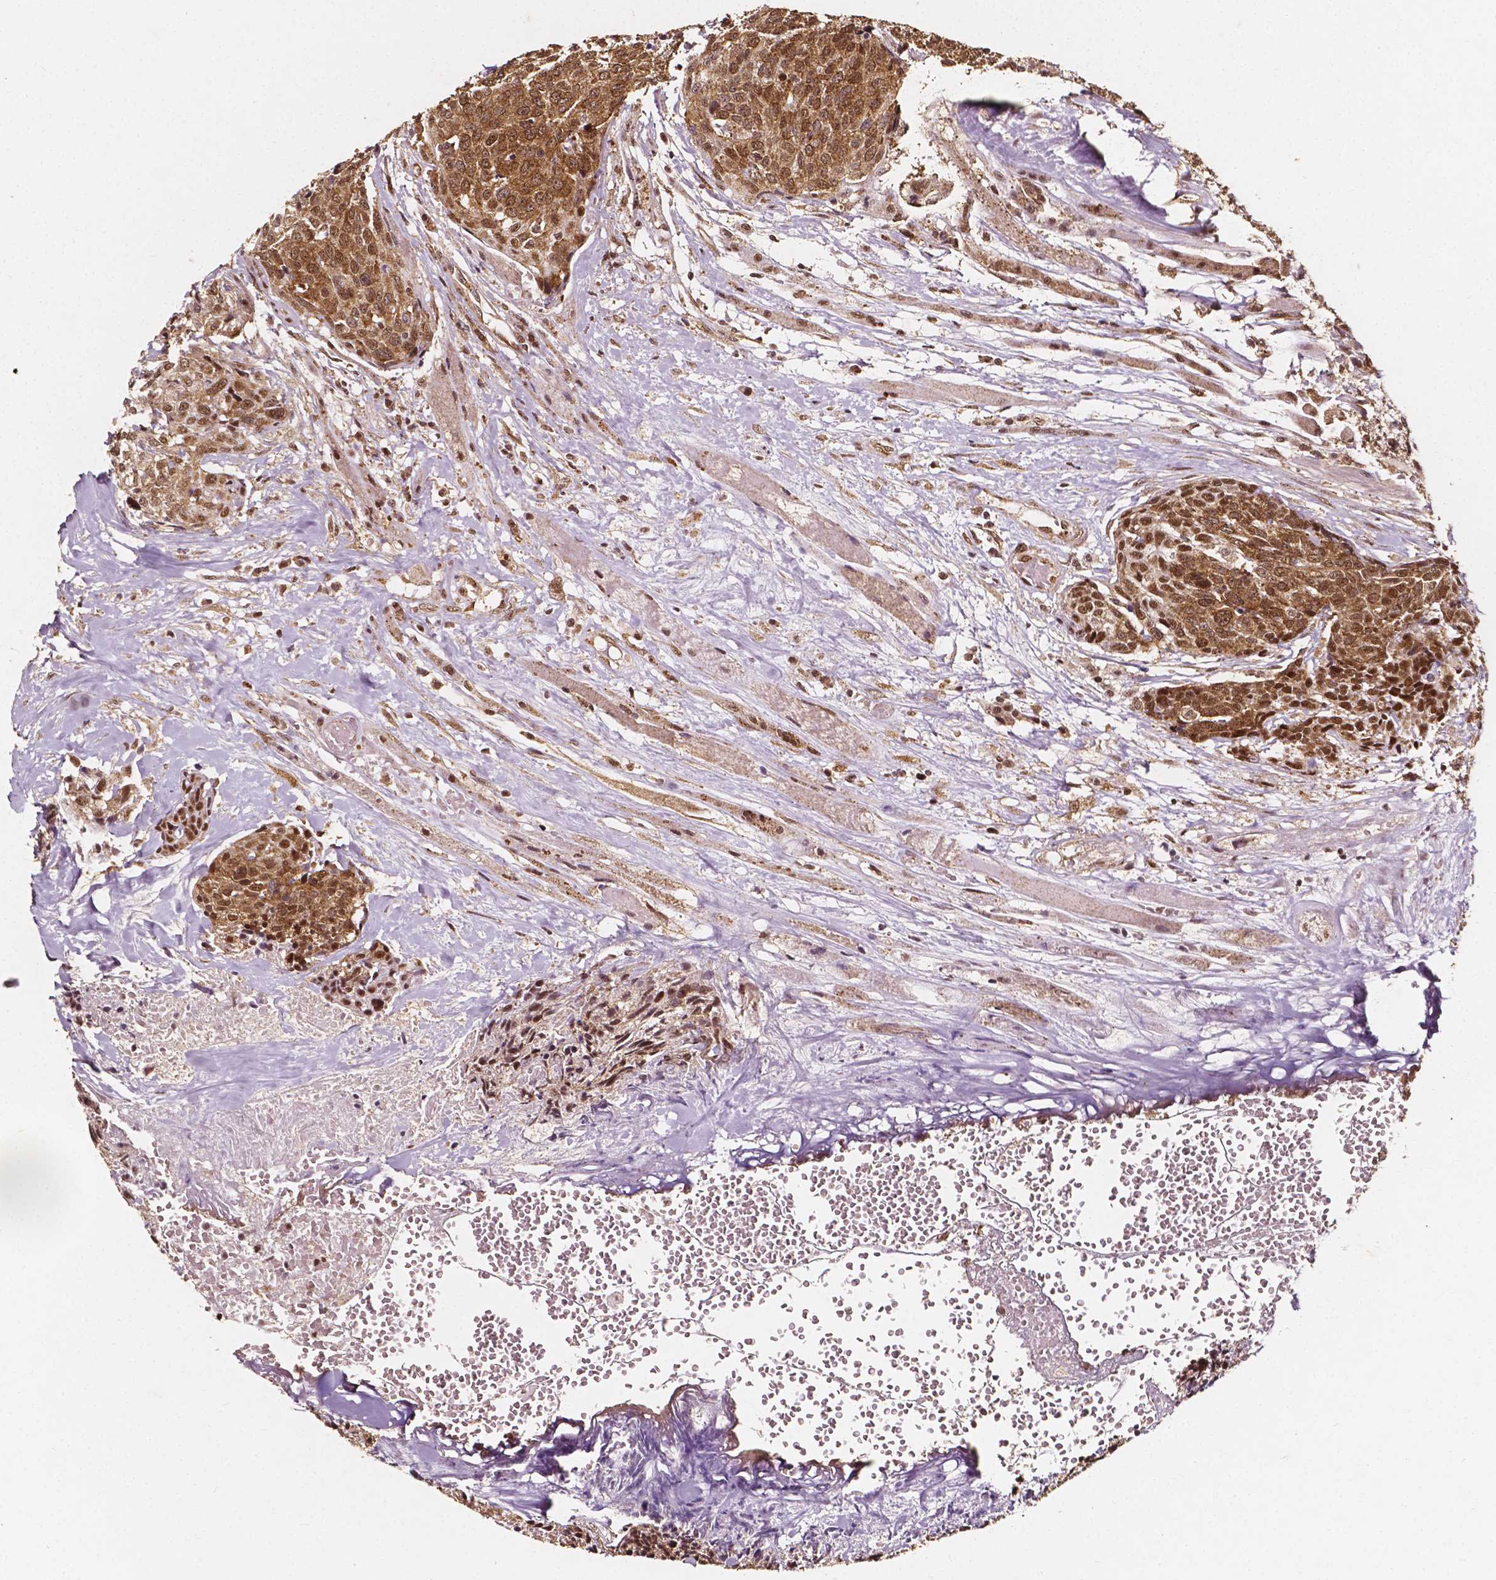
{"staining": {"intensity": "moderate", "quantity": ">75%", "location": "cytoplasmic/membranous,nuclear"}, "tissue": "head and neck cancer", "cell_type": "Tumor cells", "image_type": "cancer", "snomed": [{"axis": "morphology", "description": "Squamous cell carcinoma, NOS"}, {"axis": "topography", "description": "Oral tissue"}, {"axis": "topography", "description": "Head-Neck"}], "caption": "Head and neck squamous cell carcinoma stained with a brown dye displays moderate cytoplasmic/membranous and nuclear positive positivity in about >75% of tumor cells.", "gene": "SMN1", "patient": {"sex": "male", "age": 64}}